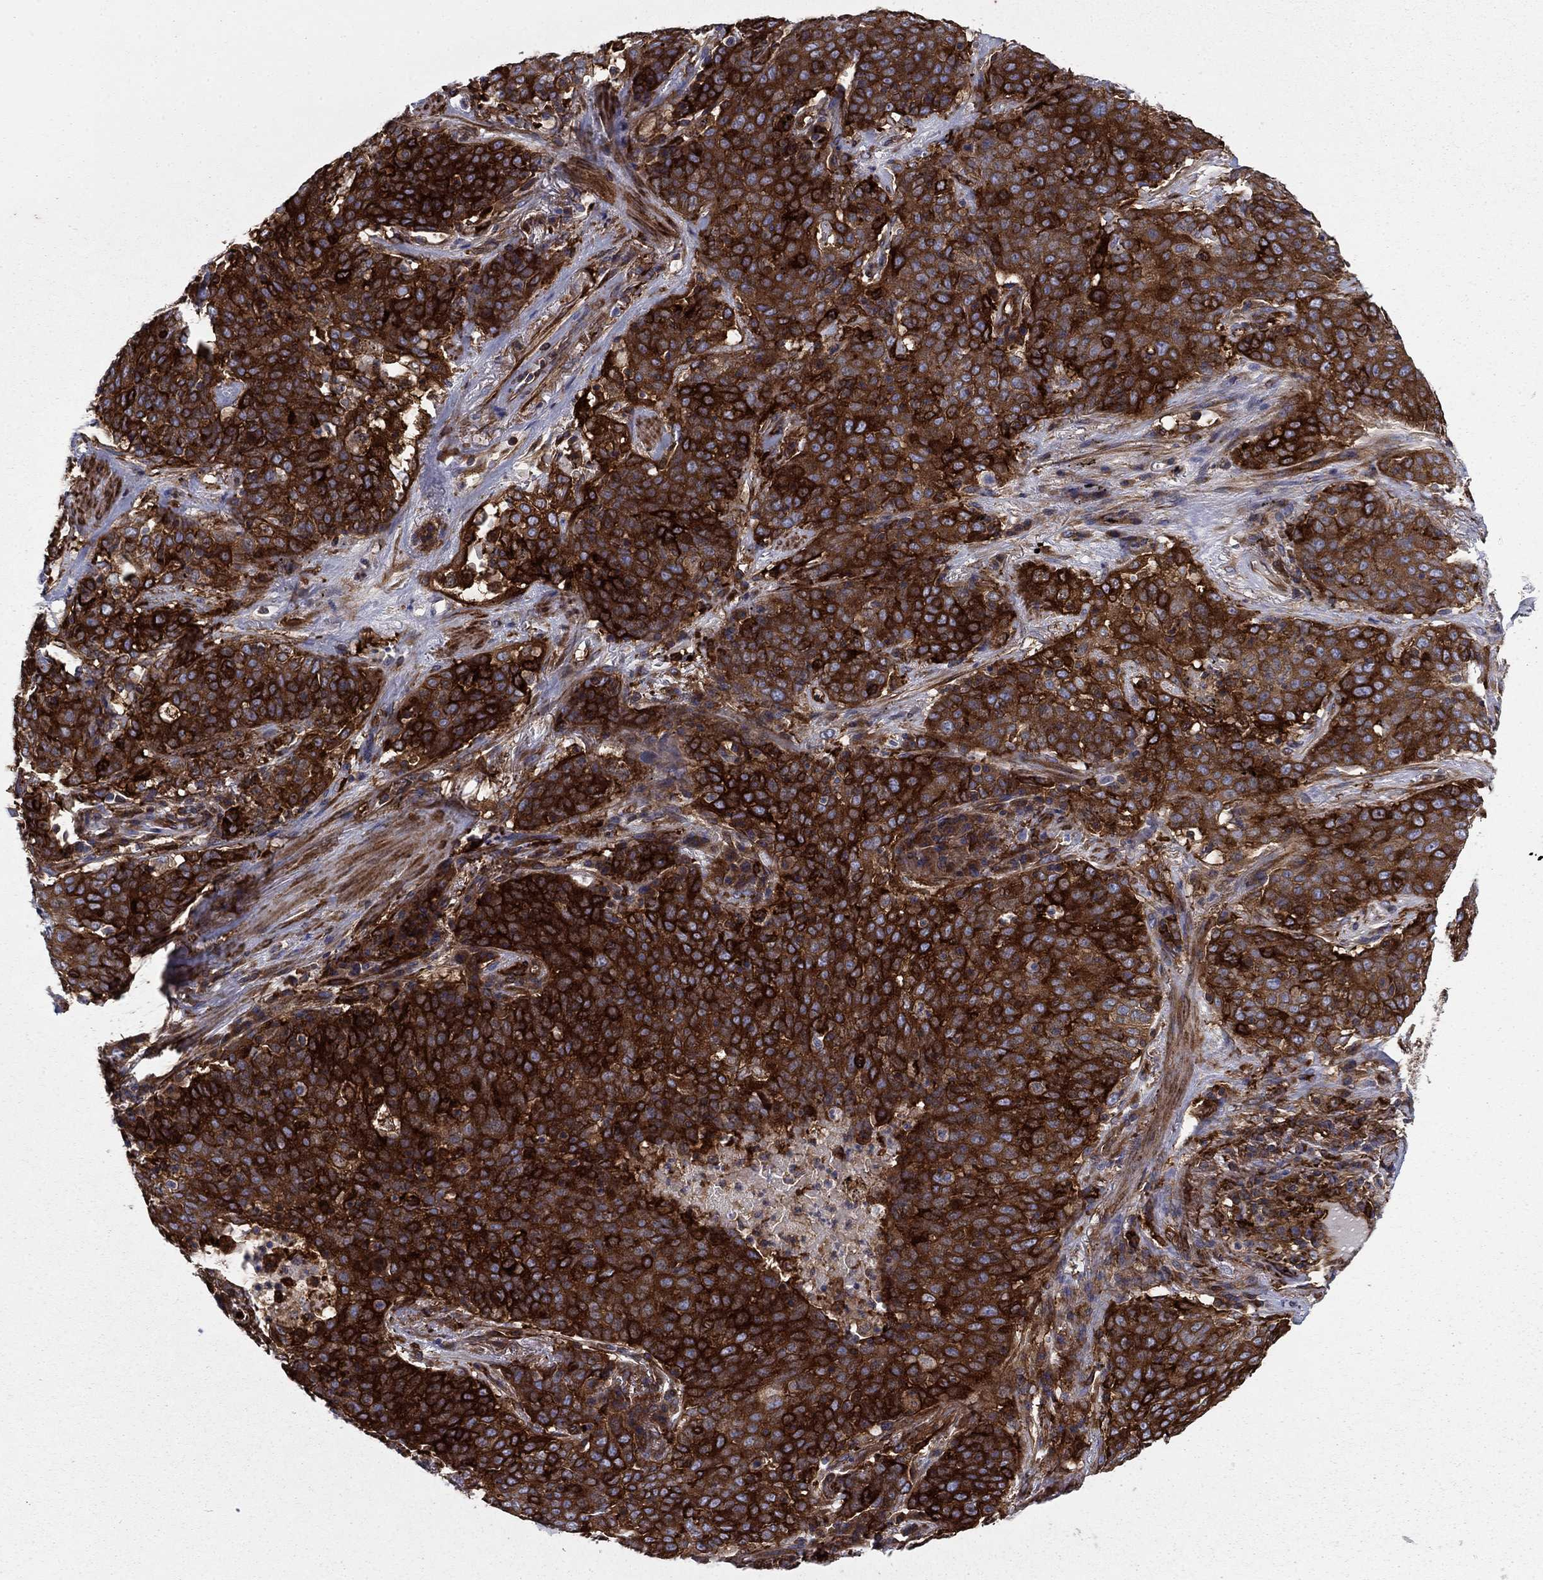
{"staining": {"intensity": "strong", "quantity": ">75%", "location": "cytoplasmic/membranous"}, "tissue": "lung cancer", "cell_type": "Tumor cells", "image_type": "cancer", "snomed": [{"axis": "morphology", "description": "Squamous cell carcinoma, NOS"}, {"axis": "topography", "description": "Lung"}], "caption": "Immunohistochemistry staining of lung cancer (squamous cell carcinoma), which displays high levels of strong cytoplasmic/membranous staining in approximately >75% of tumor cells indicating strong cytoplasmic/membranous protein expression. The staining was performed using DAB (3,3'-diaminobenzidine) (brown) for protein detection and nuclei were counterstained in hematoxylin (blue).", "gene": "EHBP1L1", "patient": {"sex": "male", "age": 82}}